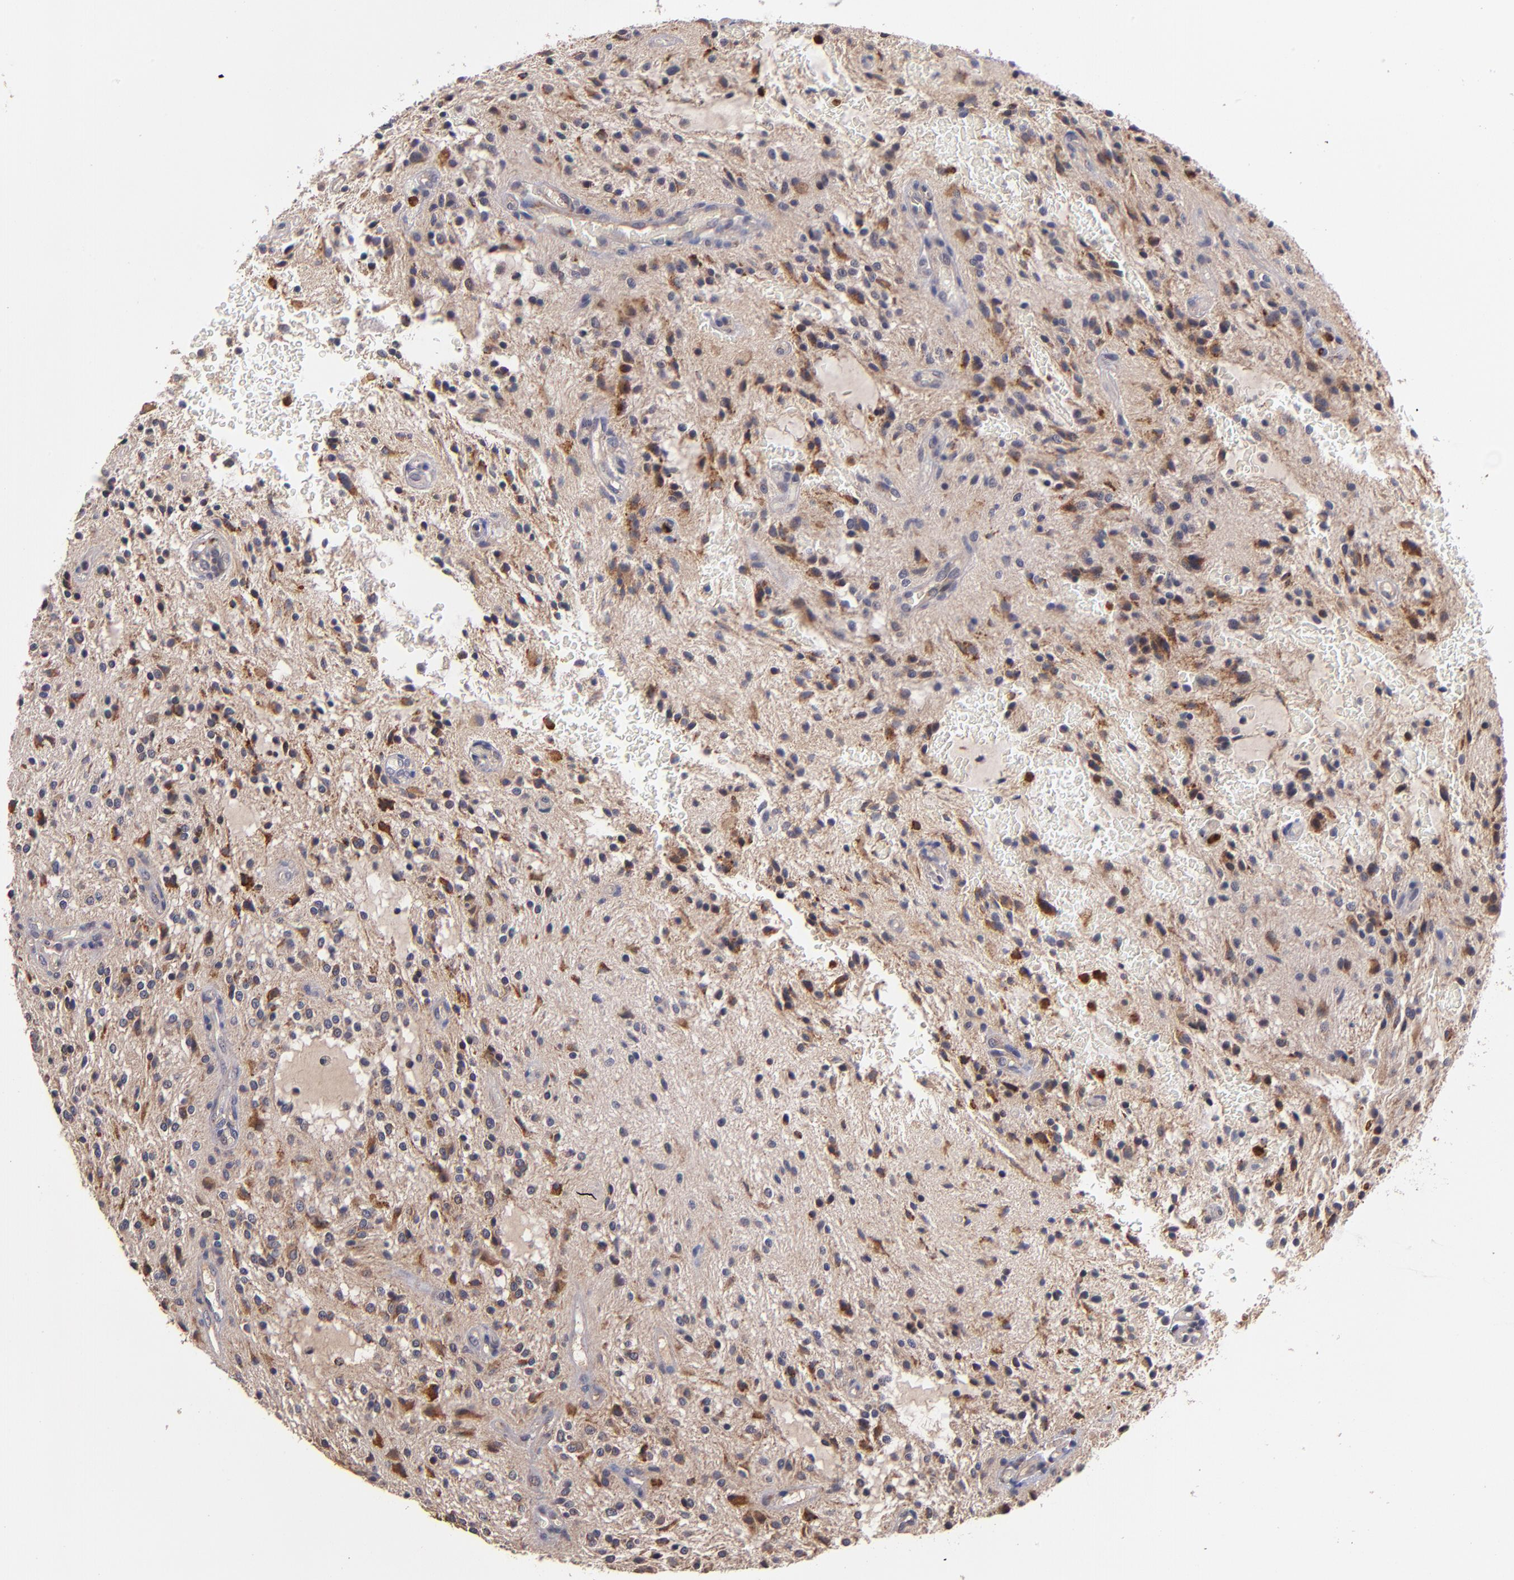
{"staining": {"intensity": "moderate", "quantity": "25%-75%", "location": "cytoplasmic/membranous"}, "tissue": "glioma", "cell_type": "Tumor cells", "image_type": "cancer", "snomed": [{"axis": "morphology", "description": "Glioma, malignant, NOS"}, {"axis": "topography", "description": "Cerebellum"}], "caption": "The histopathology image reveals a brown stain indicating the presence of a protein in the cytoplasmic/membranous of tumor cells in malignant glioma. Immunohistochemistry stains the protein of interest in brown and the nuclei are stained blue.", "gene": "TTLL12", "patient": {"sex": "female", "age": 10}}